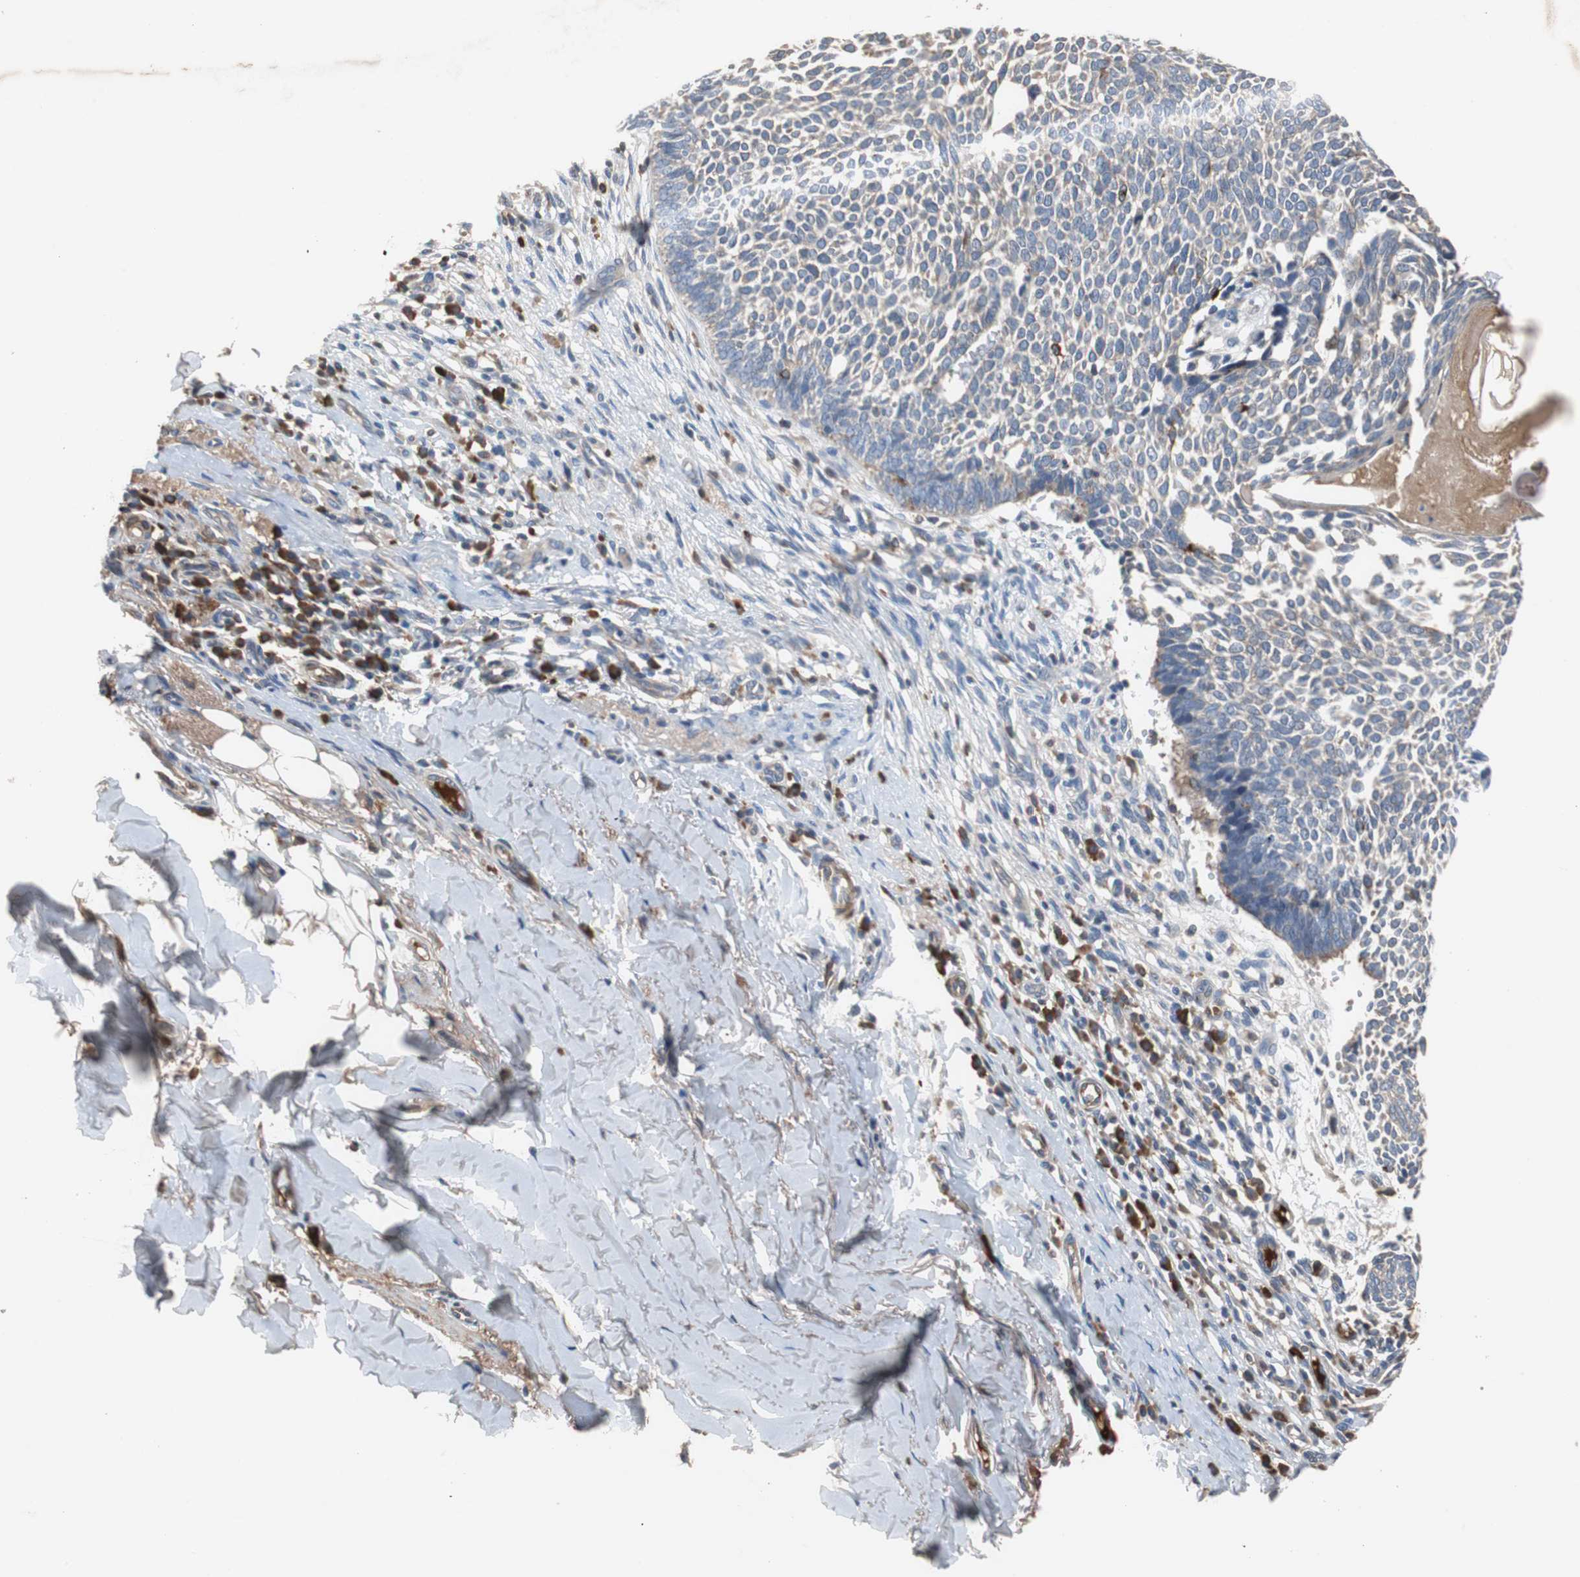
{"staining": {"intensity": "weak", "quantity": "<25%", "location": "cytoplasmic/membranous"}, "tissue": "skin cancer", "cell_type": "Tumor cells", "image_type": "cancer", "snomed": [{"axis": "morphology", "description": "Normal tissue, NOS"}, {"axis": "morphology", "description": "Basal cell carcinoma"}, {"axis": "topography", "description": "Skin"}], "caption": "An IHC histopathology image of skin cancer (basal cell carcinoma) is shown. There is no staining in tumor cells of skin cancer (basal cell carcinoma). The staining was performed using DAB (3,3'-diaminobenzidine) to visualize the protein expression in brown, while the nuclei were stained in blue with hematoxylin (Magnification: 20x).", "gene": "SORT1", "patient": {"sex": "male", "age": 87}}